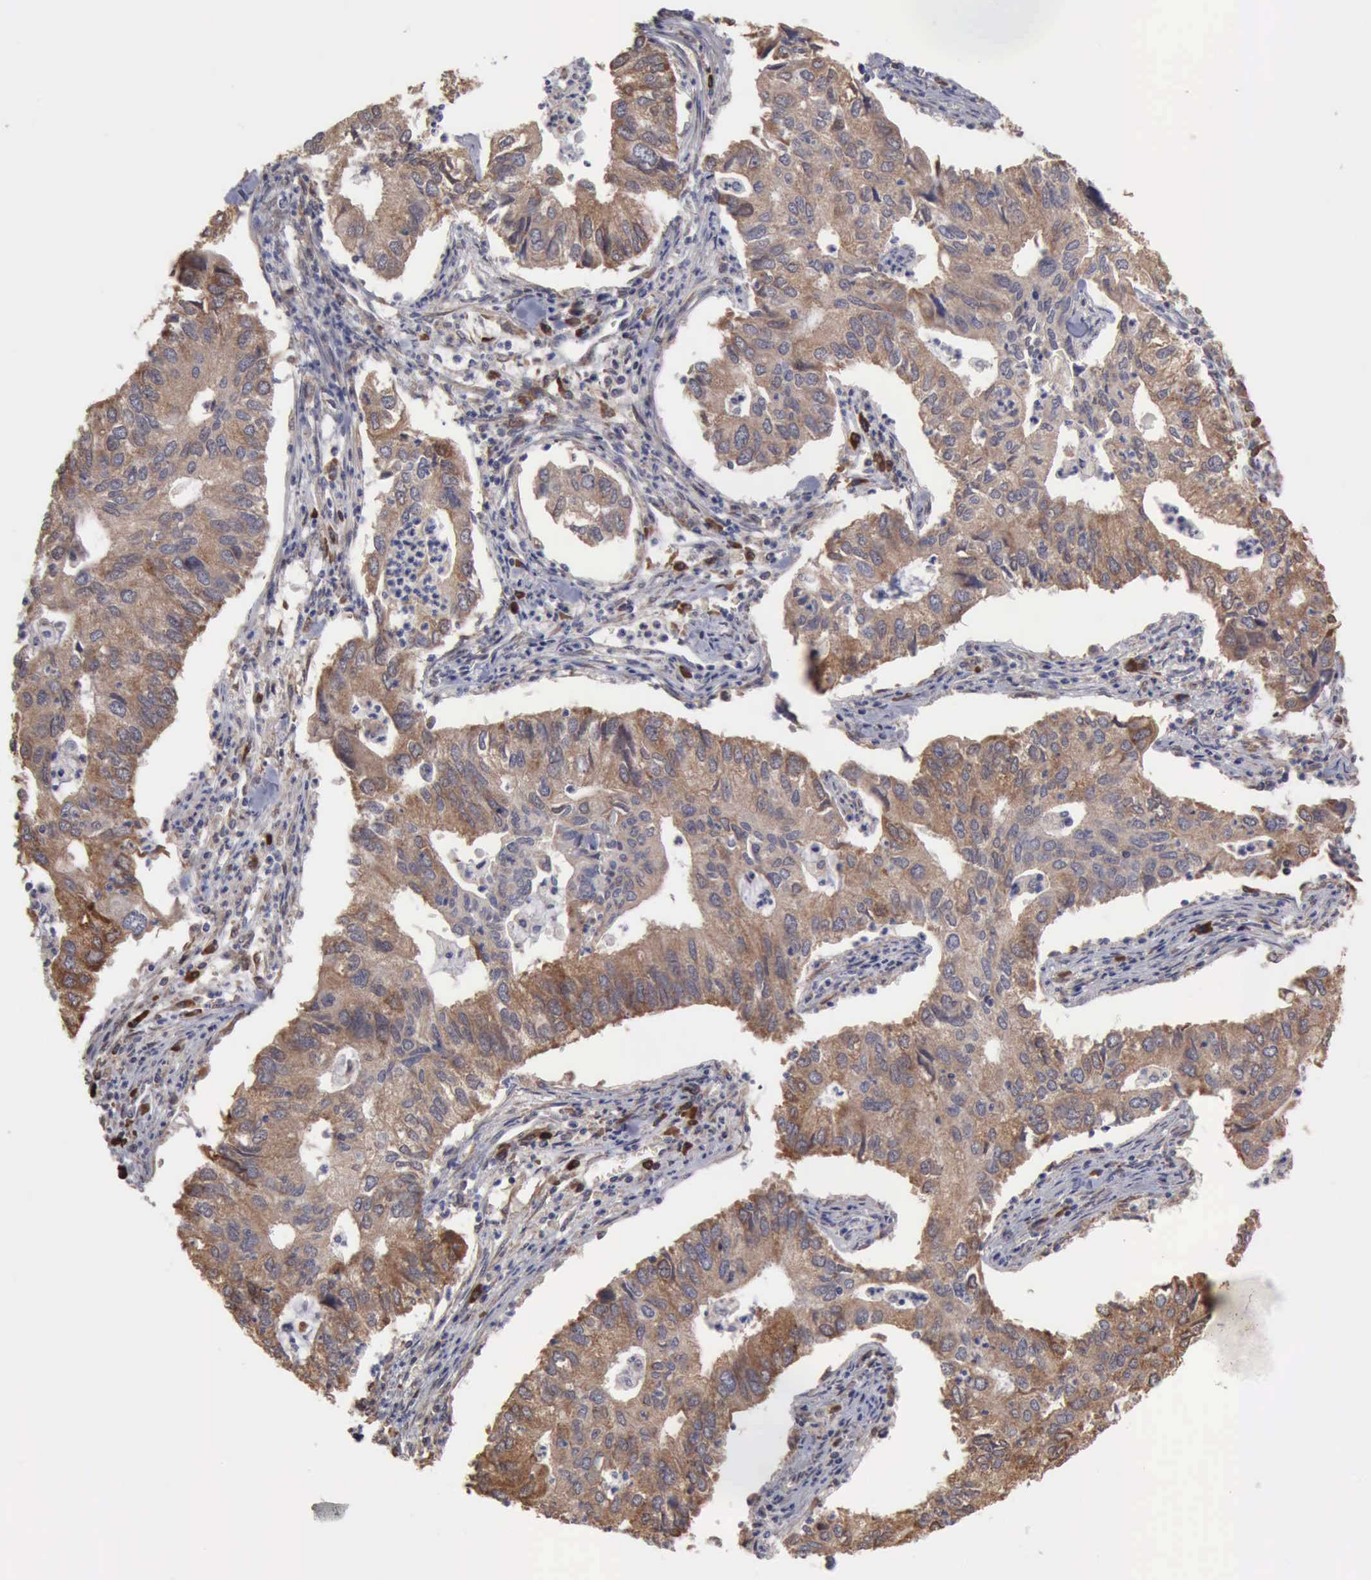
{"staining": {"intensity": "moderate", "quantity": ">75%", "location": "cytoplasmic/membranous"}, "tissue": "lung cancer", "cell_type": "Tumor cells", "image_type": "cancer", "snomed": [{"axis": "morphology", "description": "Adenocarcinoma, NOS"}, {"axis": "topography", "description": "Lung"}], "caption": "Lung cancer (adenocarcinoma) tissue shows moderate cytoplasmic/membranous positivity in approximately >75% of tumor cells, visualized by immunohistochemistry.", "gene": "APOL2", "patient": {"sex": "male", "age": 48}}